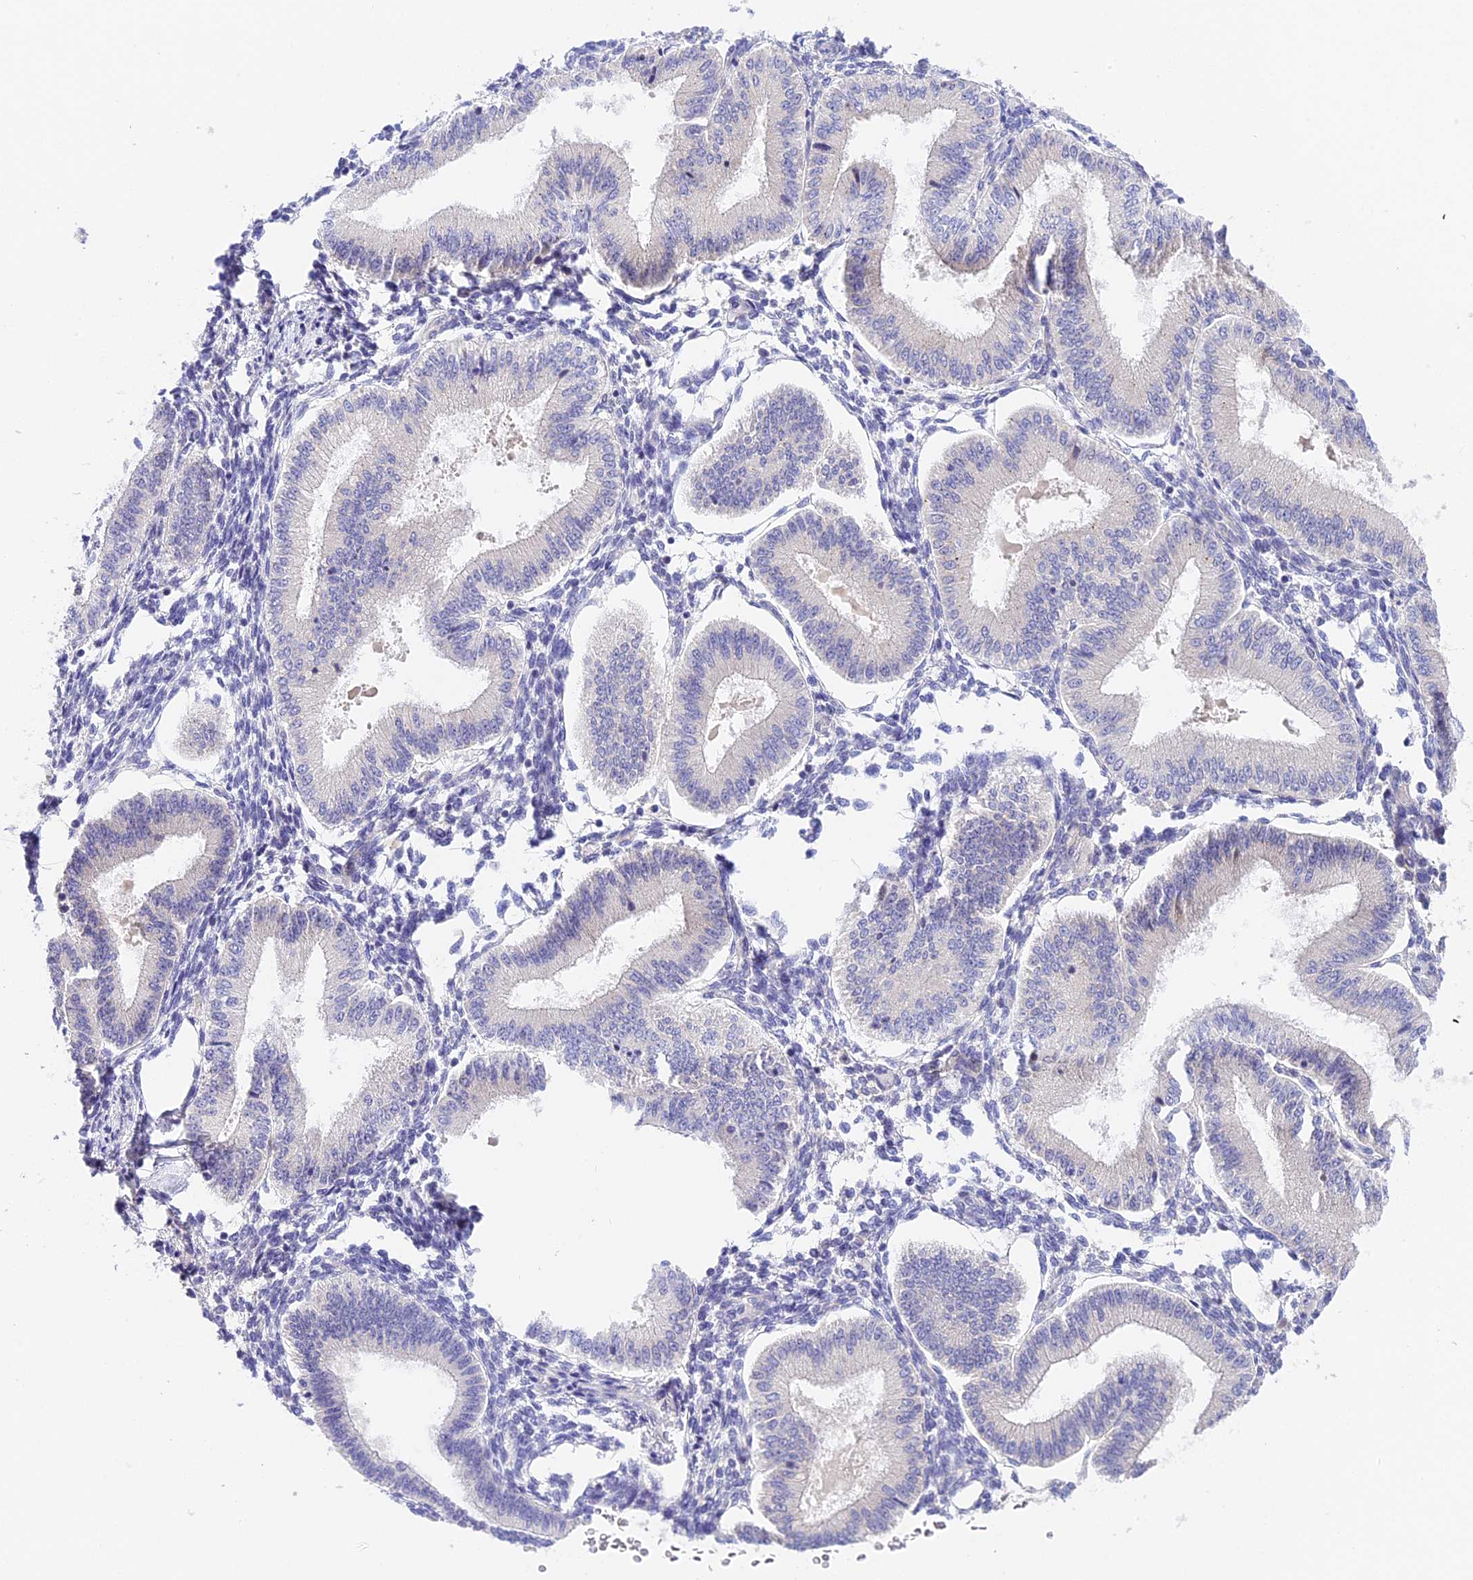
{"staining": {"intensity": "negative", "quantity": "none", "location": "none"}, "tissue": "endometrium", "cell_type": "Cells in endometrial stroma", "image_type": "normal", "snomed": [{"axis": "morphology", "description": "Normal tissue, NOS"}, {"axis": "topography", "description": "Endometrium"}], "caption": "Immunohistochemistry micrograph of unremarkable endometrium stained for a protein (brown), which exhibits no expression in cells in endometrial stroma.", "gene": "RAD51", "patient": {"sex": "female", "age": 39}}